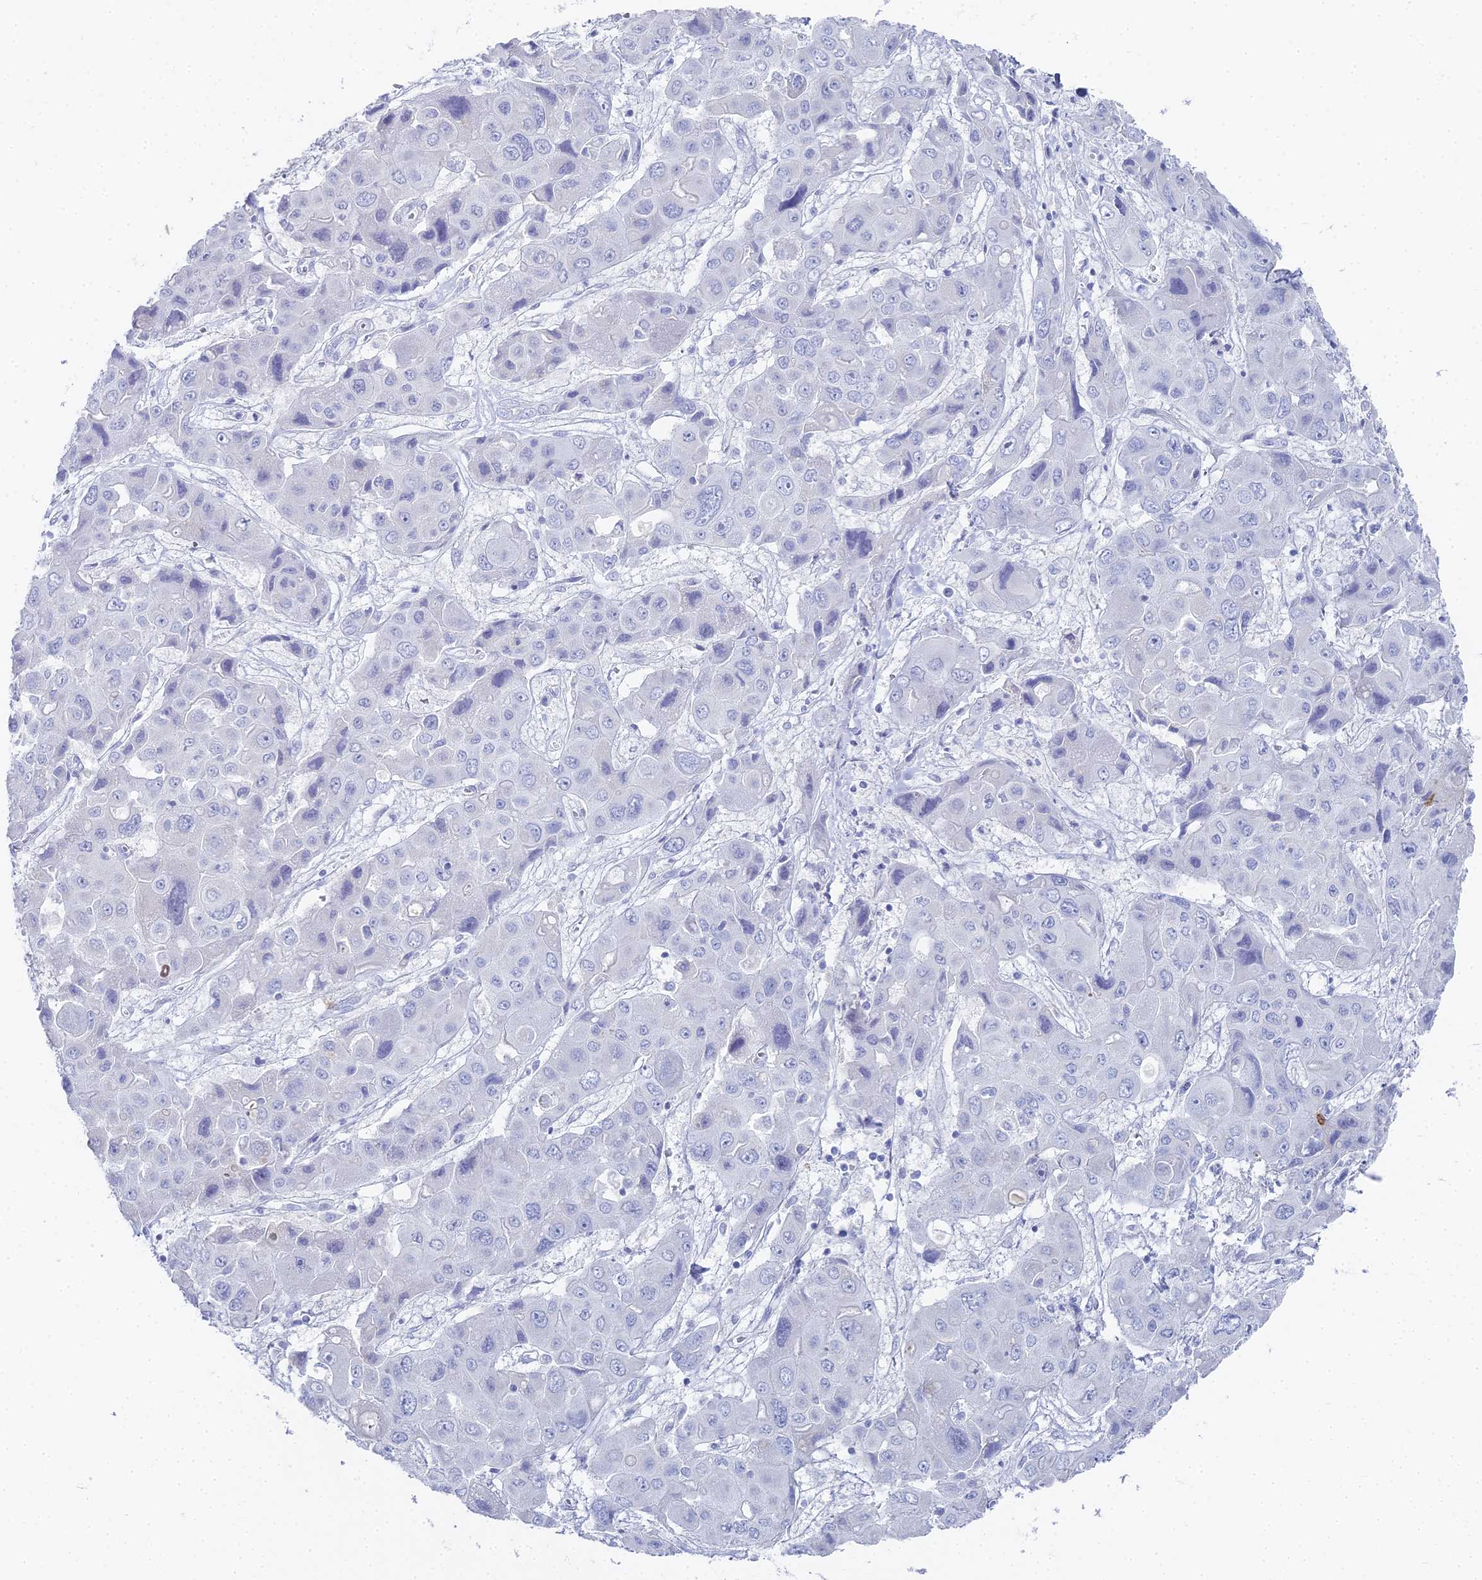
{"staining": {"intensity": "negative", "quantity": "none", "location": "none"}, "tissue": "liver cancer", "cell_type": "Tumor cells", "image_type": "cancer", "snomed": [{"axis": "morphology", "description": "Cholangiocarcinoma"}, {"axis": "topography", "description": "Liver"}], "caption": "Immunohistochemistry micrograph of human liver cancer (cholangiocarcinoma) stained for a protein (brown), which reveals no positivity in tumor cells.", "gene": "ALPP", "patient": {"sex": "male", "age": 67}}